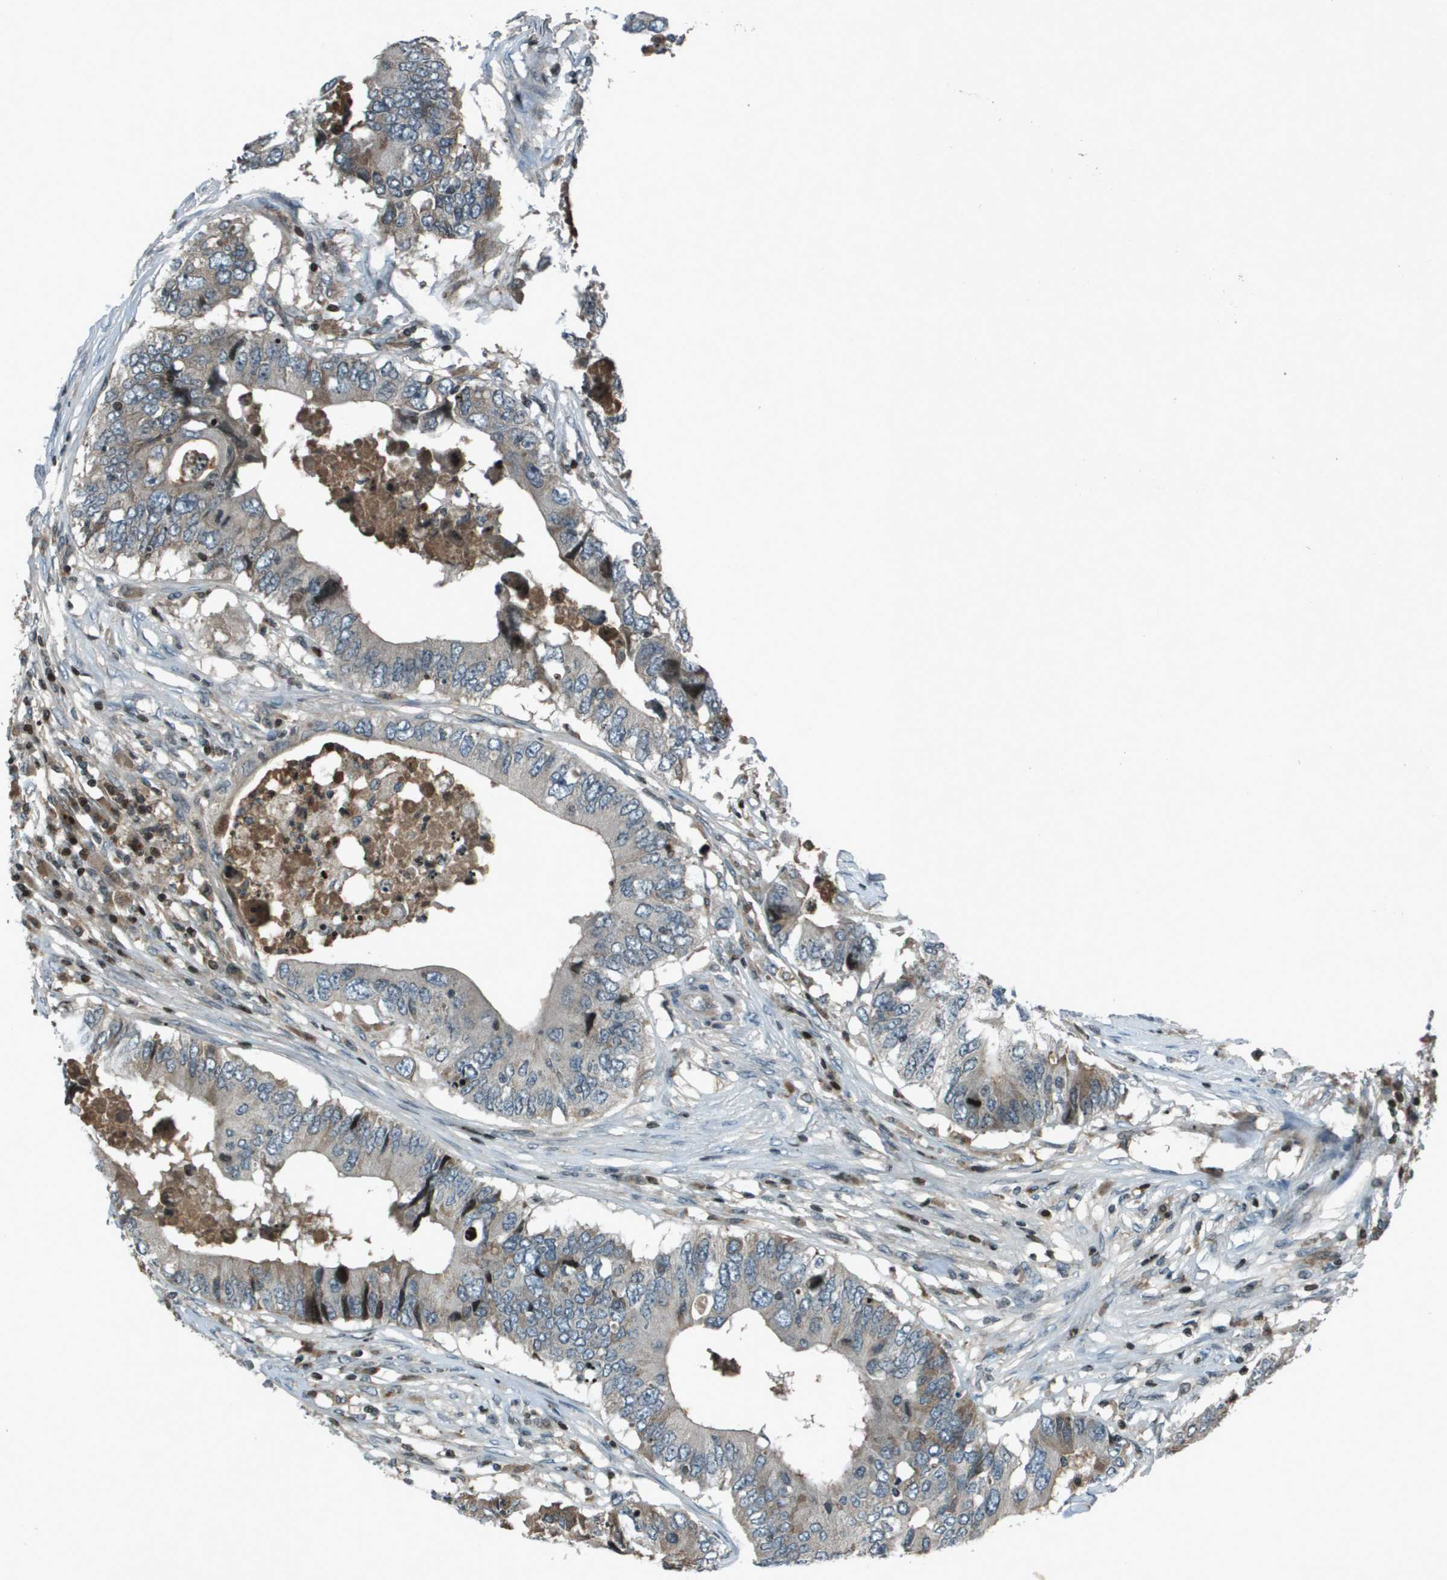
{"staining": {"intensity": "negative", "quantity": "none", "location": "none"}, "tissue": "colorectal cancer", "cell_type": "Tumor cells", "image_type": "cancer", "snomed": [{"axis": "morphology", "description": "Adenocarcinoma, NOS"}, {"axis": "topography", "description": "Colon"}], "caption": "Protein analysis of adenocarcinoma (colorectal) reveals no significant positivity in tumor cells.", "gene": "CXCL12", "patient": {"sex": "male", "age": 71}}